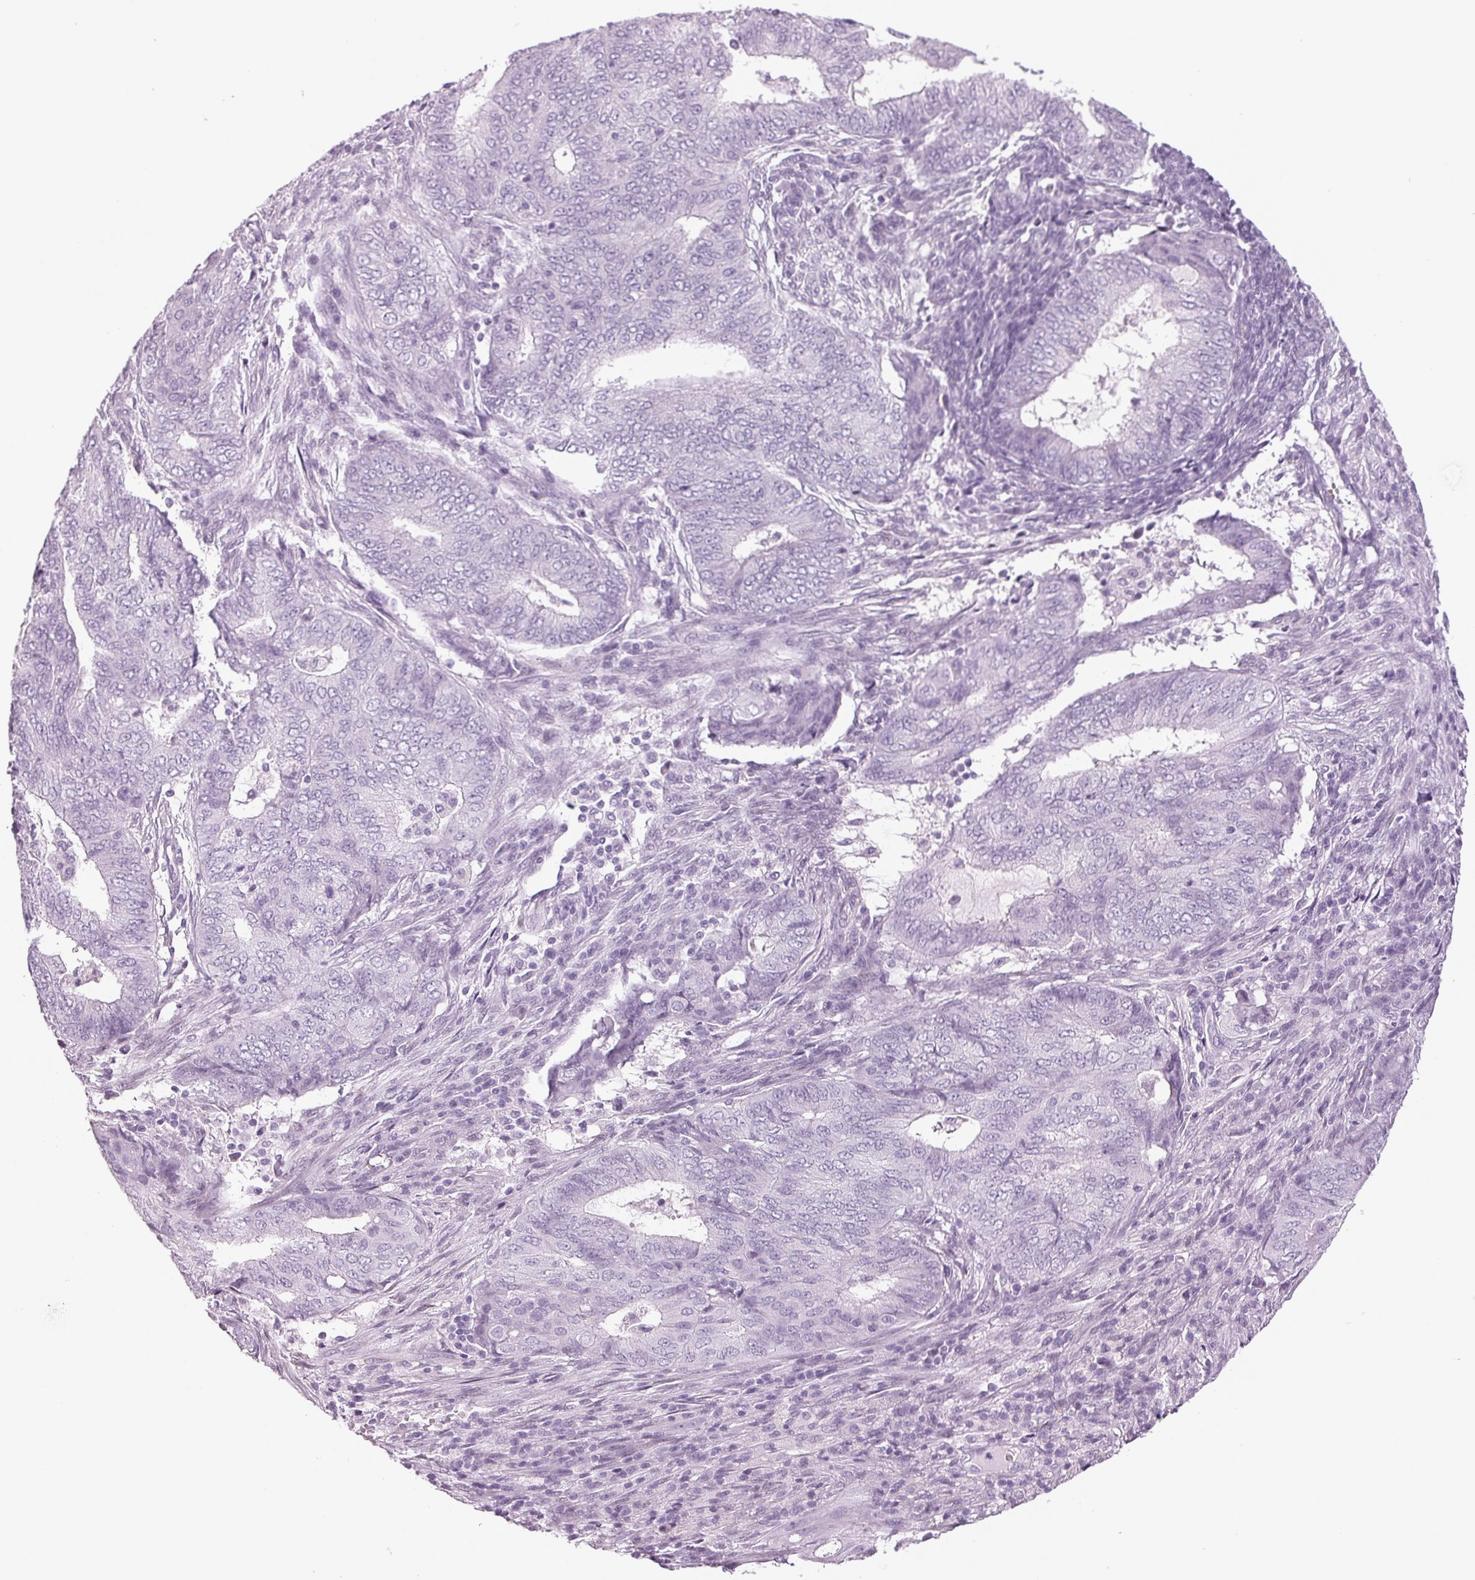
{"staining": {"intensity": "negative", "quantity": "none", "location": "none"}, "tissue": "endometrial cancer", "cell_type": "Tumor cells", "image_type": "cancer", "snomed": [{"axis": "morphology", "description": "Adenocarcinoma, NOS"}, {"axis": "topography", "description": "Endometrium"}], "caption": "Human endometrial cancer stained for a protein using immunohistochemistry (IHC) demonstrates no staining in tumor cells.", "gene": "DNAJC6", "patient": {"sex": "female", "age": 62}}